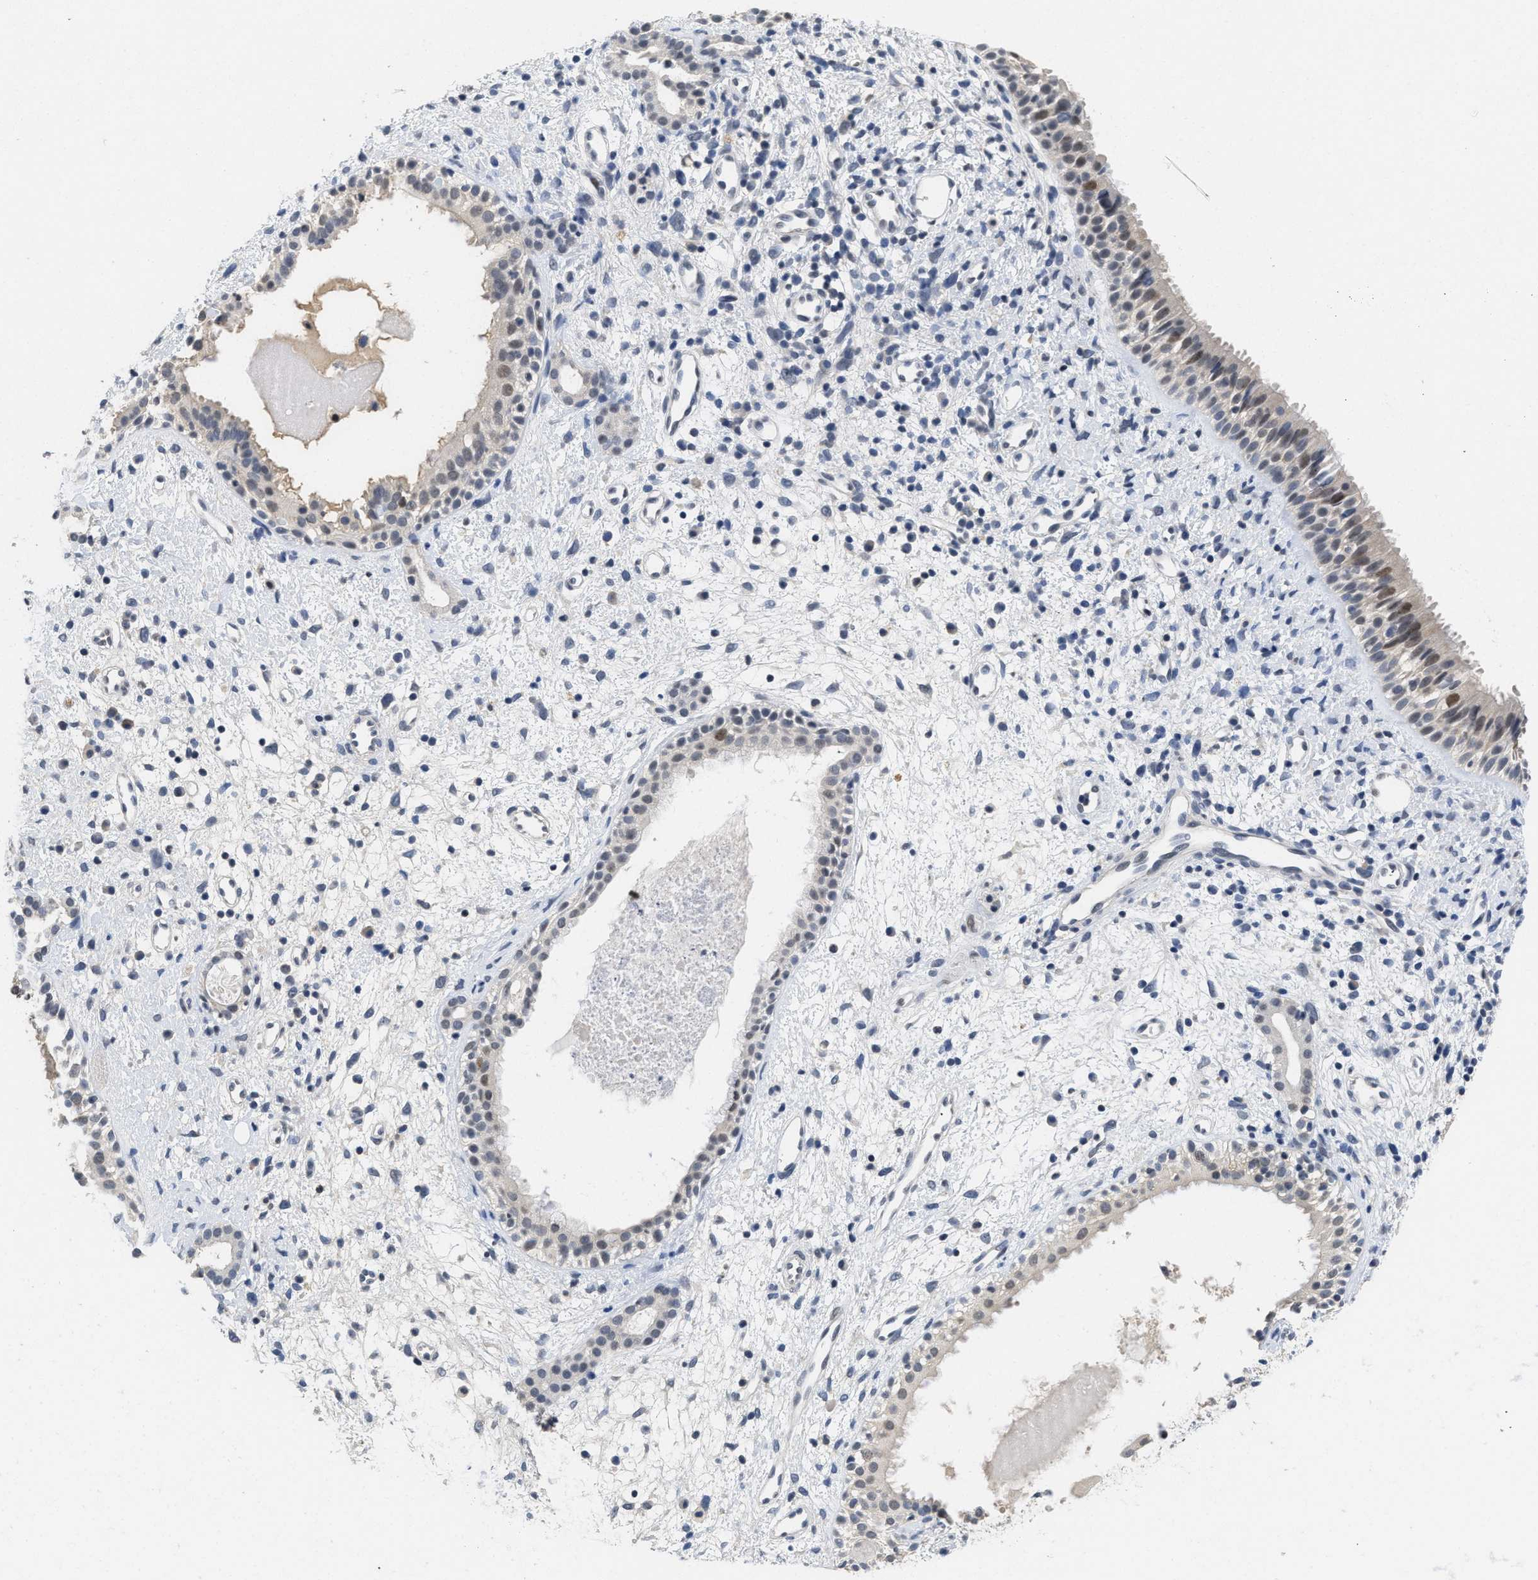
{"staining": {"intensity": "moderate", "quantity": "<25%", "location": "nuclear"}, "tissue": "nasopharynx", "cell_type": "Respiratory epithelial cells", "image_type": "normal", "snomed": [{"axis": "morphology", "description": "Normal tissue, NOS"}, {"axis": "topography", "description": "Nasopharynx"}], "caption": "A photomicrograph of human nasopharynx stained for a protein reveals moderate nuclear brown staining in respiratory epithelial cells. Immunohistochemistry stains the protein in brown and the nuclei are stained blue.", "gene": "GGNBP2", "patient": {"sex": "male", "age": 22}}